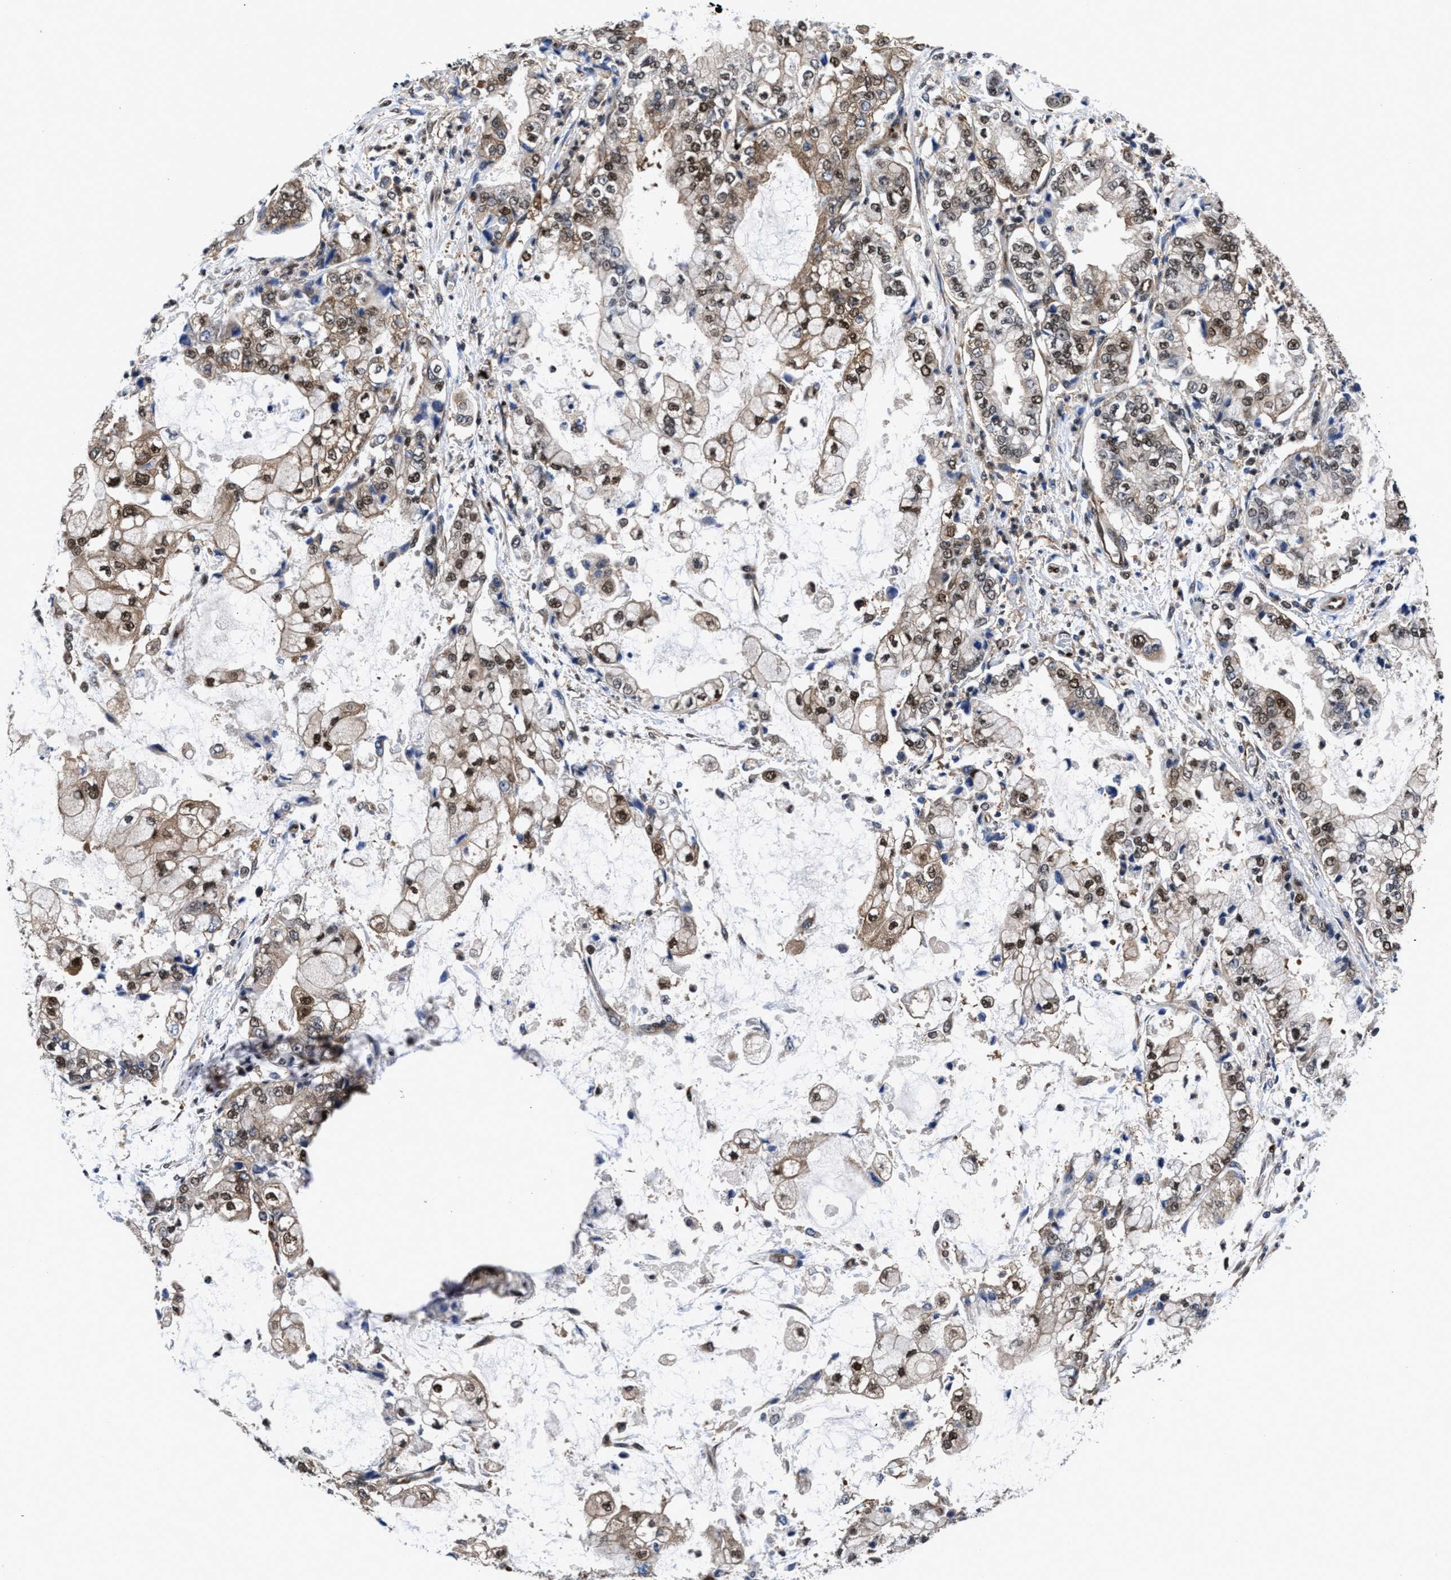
{"staining": {"intensity": "moderate", "quantity": "25%-75%", "location": "cytoplasmic/membranous,nuclear"}, "tissue": "stomach cancer", "cell_type": "Tumor cells", "image_type": "cancer", "snomed": [{"axis": "morphology", "description": "Adenocarcinoma, NOS"}, {"axis": "topography", "description": "Stomach"}], "caption": "The micrograph reveals a brown stain indicating the presence of a protein in the cytoplasmic/membranous and nuclear of tumor cells in adenocarcinoma (stomach).", "gene": "ACLY", "patient": {"sex": "male", "age": 76}}